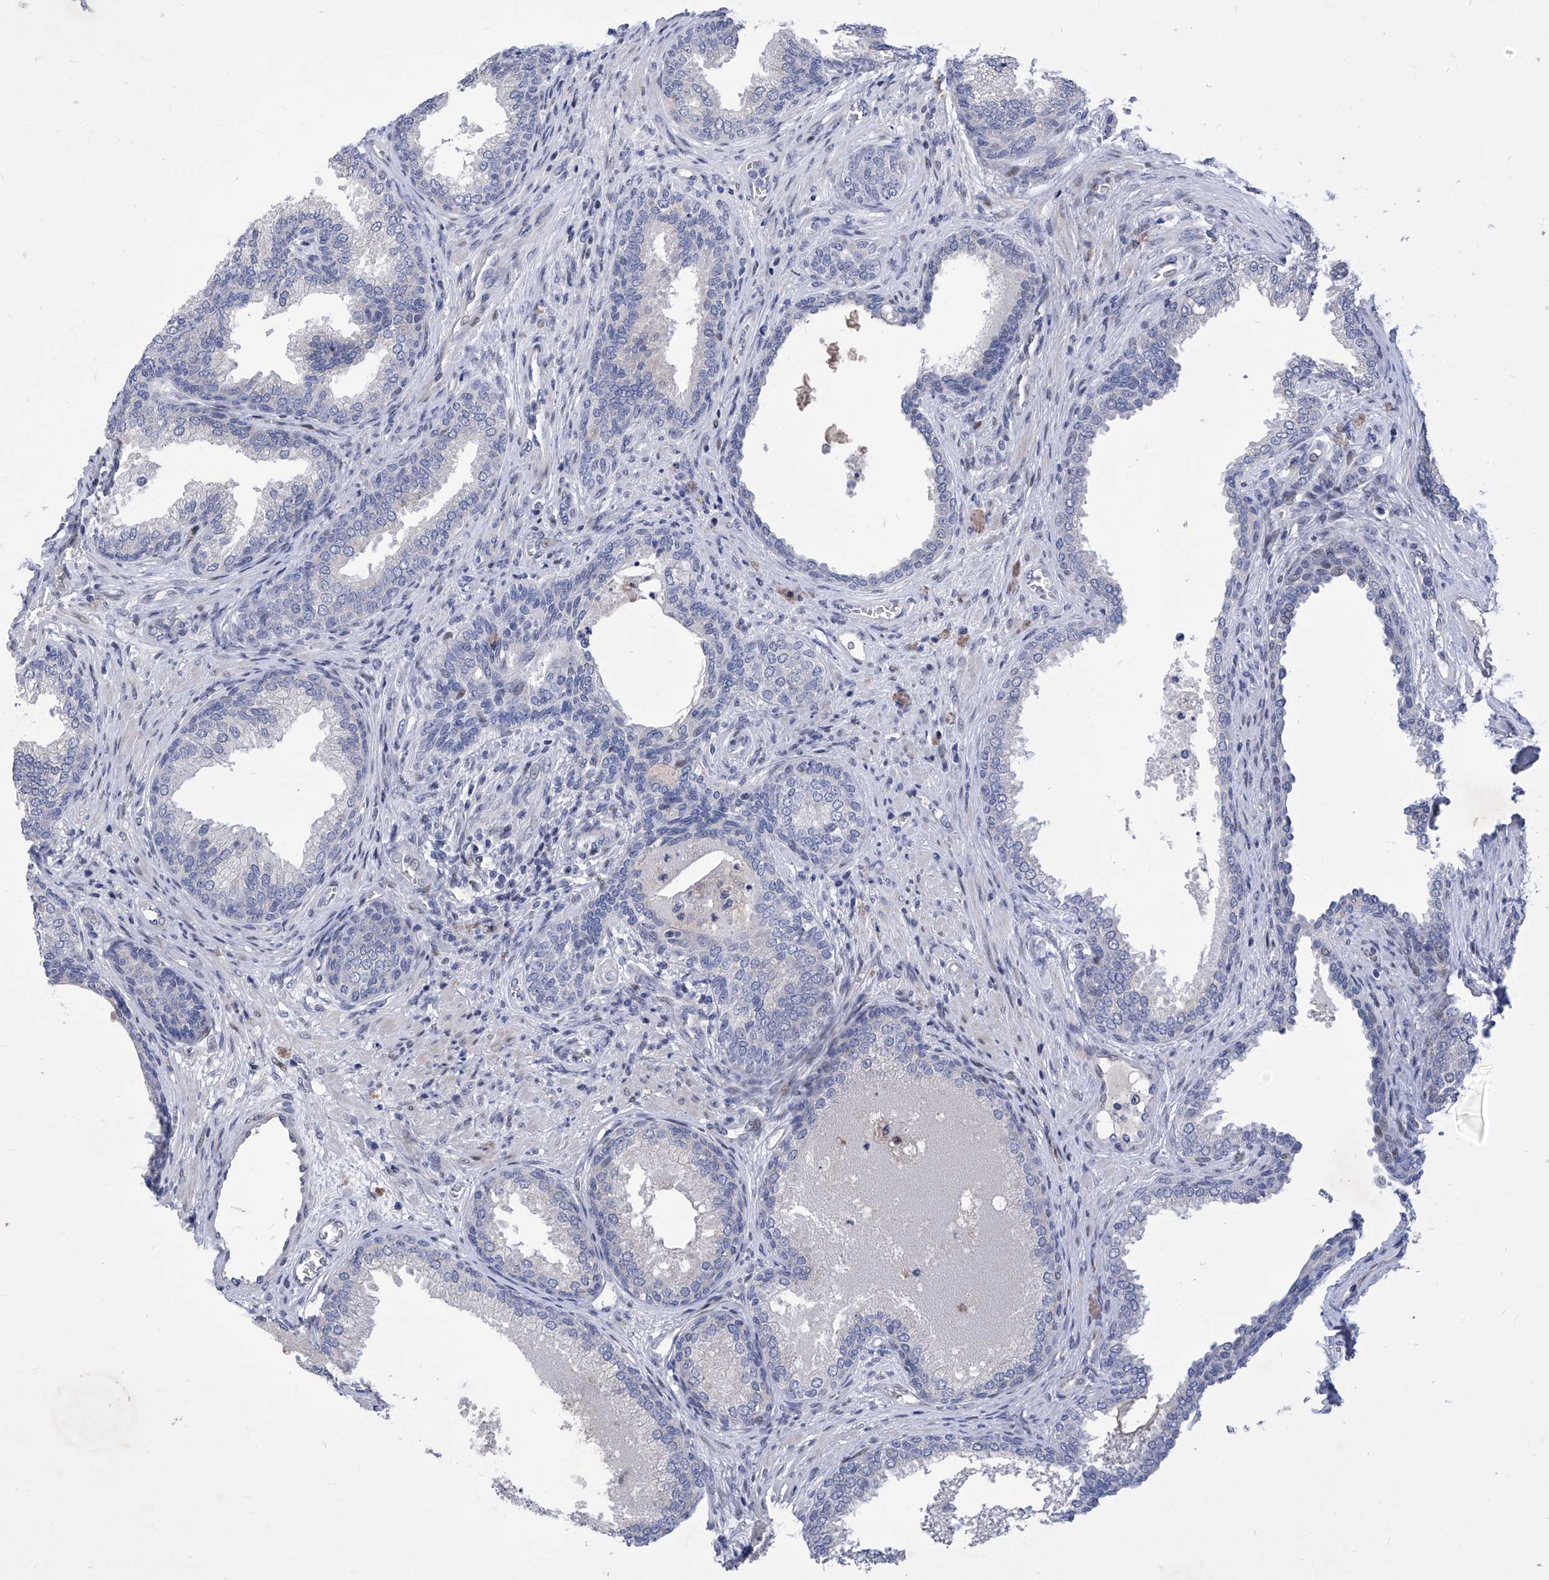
{"staining": {"intensity": "negative", "quantity": "none", "location": "none"}, "tissue": "prostate", "cell_type": "Glandular cells", "image_type": "normal", "snomed": [{"axis": "morphology", "description": "Normal tissue, NOS"}, {"axis": "topography", "description": "Prostate"}], "caption": "Prostate was stained to show a protein in brown. There is no significant staining in glandular cells. (DAB IHC with hematoxylin counter stain).", "gene": "NUFIP1", "patient": {"sex": "male", "age": 76}}